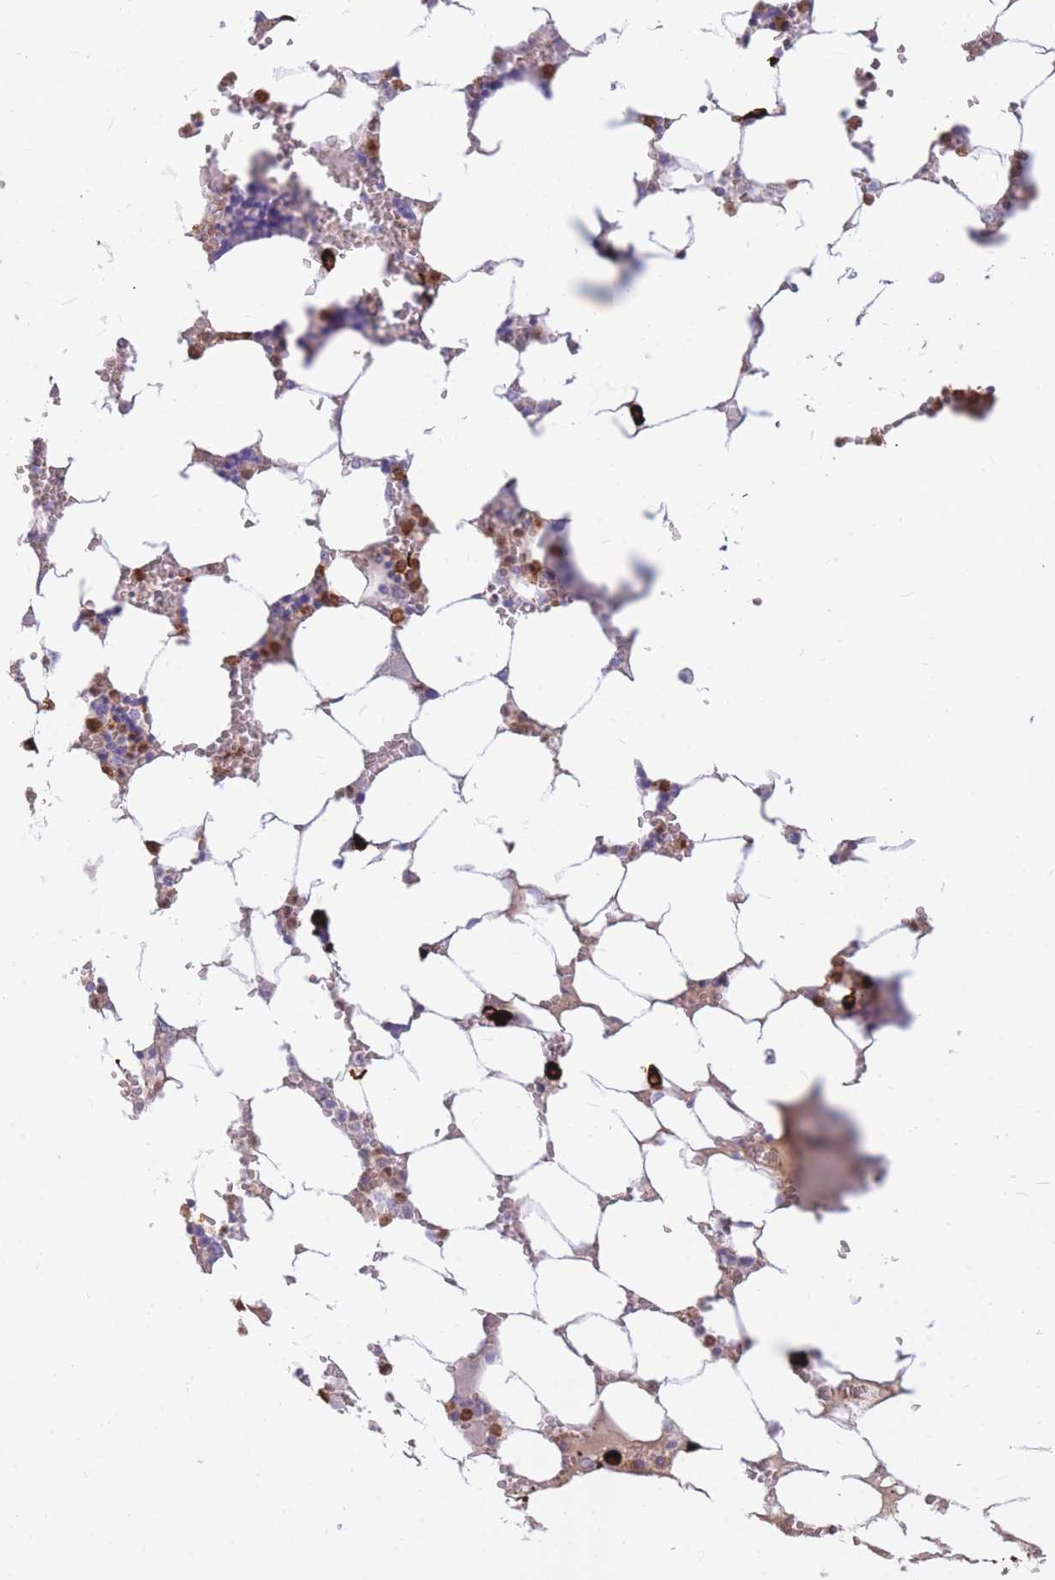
{"staining": {"intensity": "moderate", "quantity": "25%-75%", "location": "cytoplasmic/membranous"}, "tissue": "bone marrow", "cell_type": "Hematopoietic cells", "image_type": "normal", "snomed": [{"axis": "morphology", "description": "Normal tissue, NOS"}, {"axis": "topography", "description": "Bone marrow"}], "caption": "DAB immunohistochemical staining of normal human bone marrow shows moderate cytoplasmic/membranous protein expression in about 25%-75% of hematopoietic cells. (brown staining indicates protein expression, while blue staining denotes nuclei).", "gene": "TPSAB1", "patient": {"sex": "male", "age": 64}}